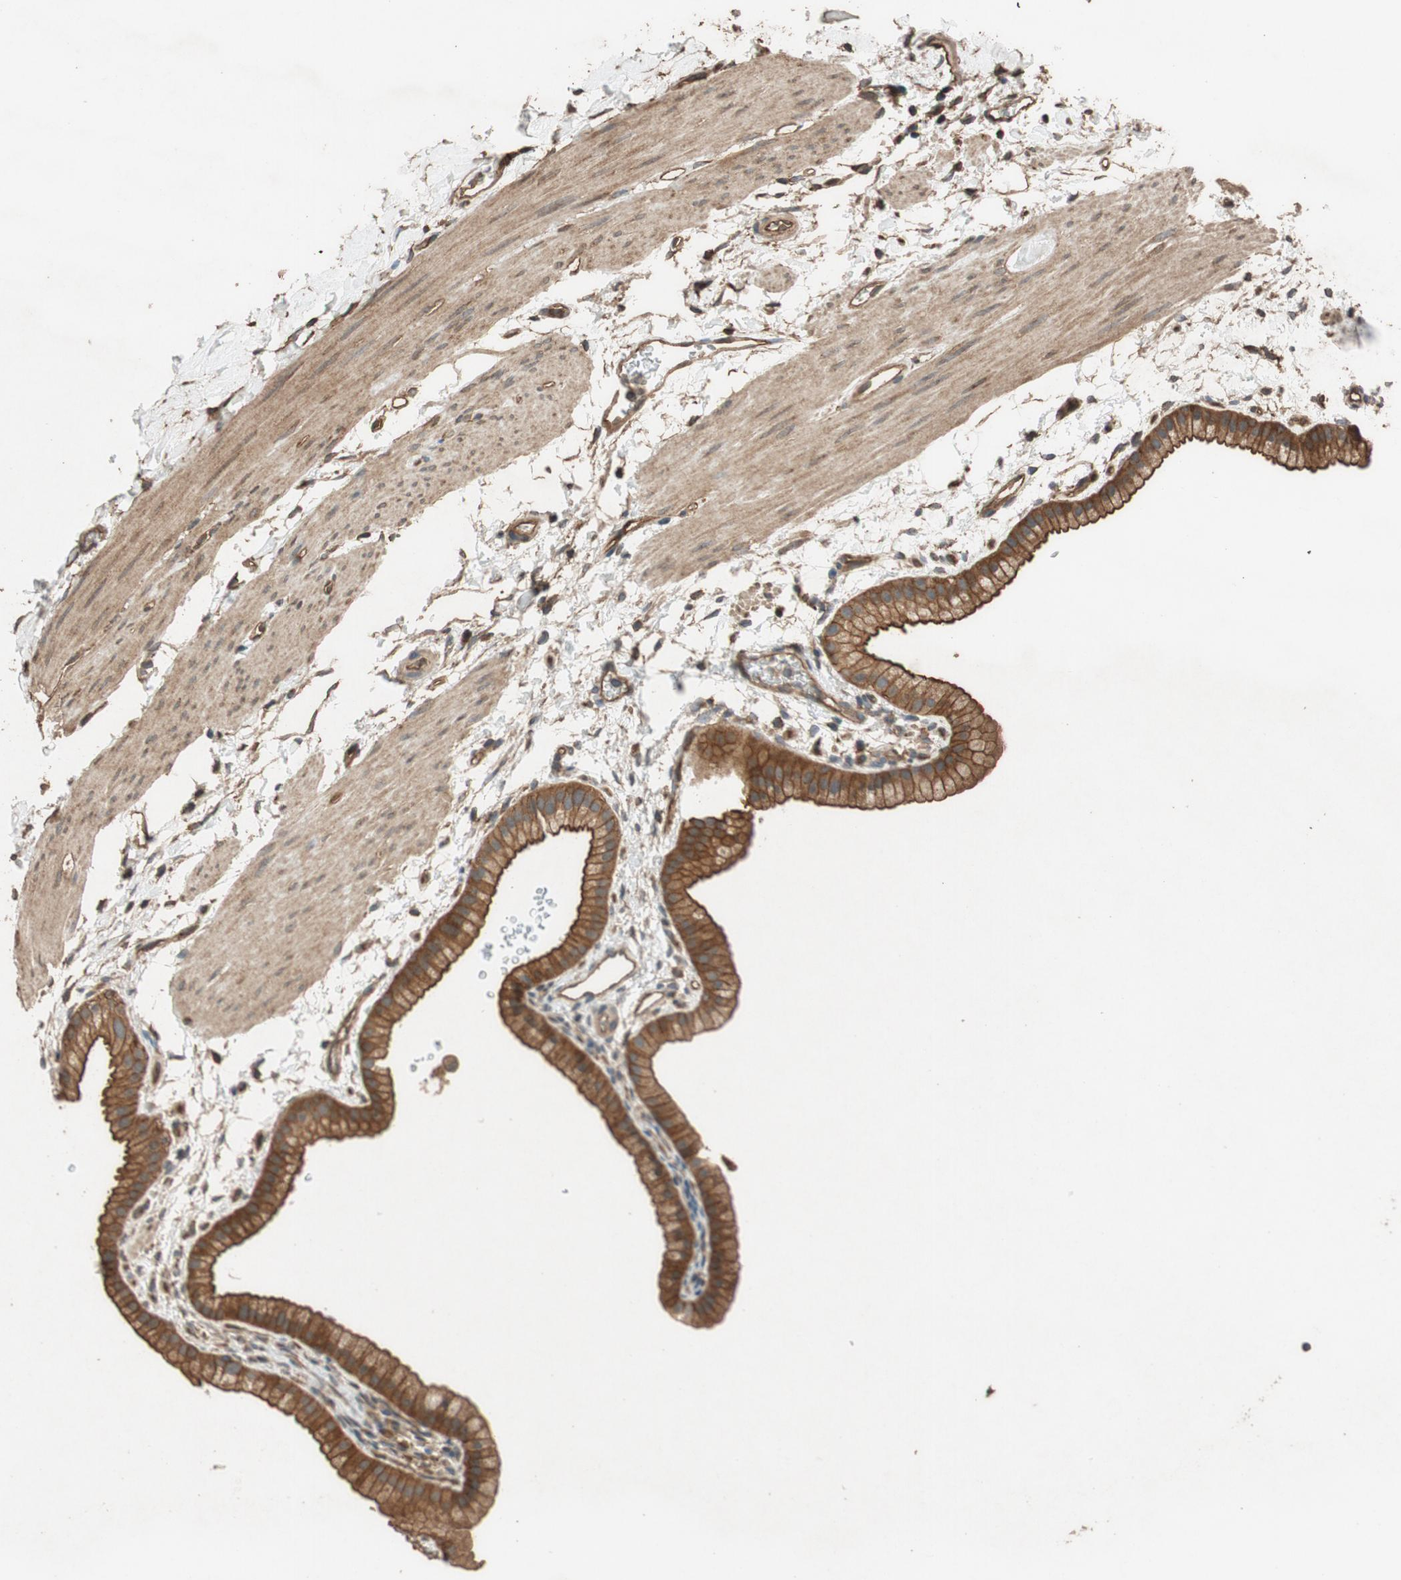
{"staining": {"intensity": "strong", "quantity": ">75%", "location": "cytoplasmic/membranous"}, "tissue": "gallbladder", "cell_type": "Glandular cells", "image_type": "normal", "snomed": [{"axis": "morphology", "description": "Normal tissue, NOS"}, {"axis": "topography", "description": "Gallbladder"}], "caption": "Immunohistochemistry micrograph of benign gallbladder: human gallbladder stained using IHC demonstrates high levels of strong protein expression localized specifically in the cytoplasmic/membranous of glandular cells, appearing as a cytoplasmic/membranous brown color.", "gene": "MST1R", "patient": {"sex": "female", "age": 64}}